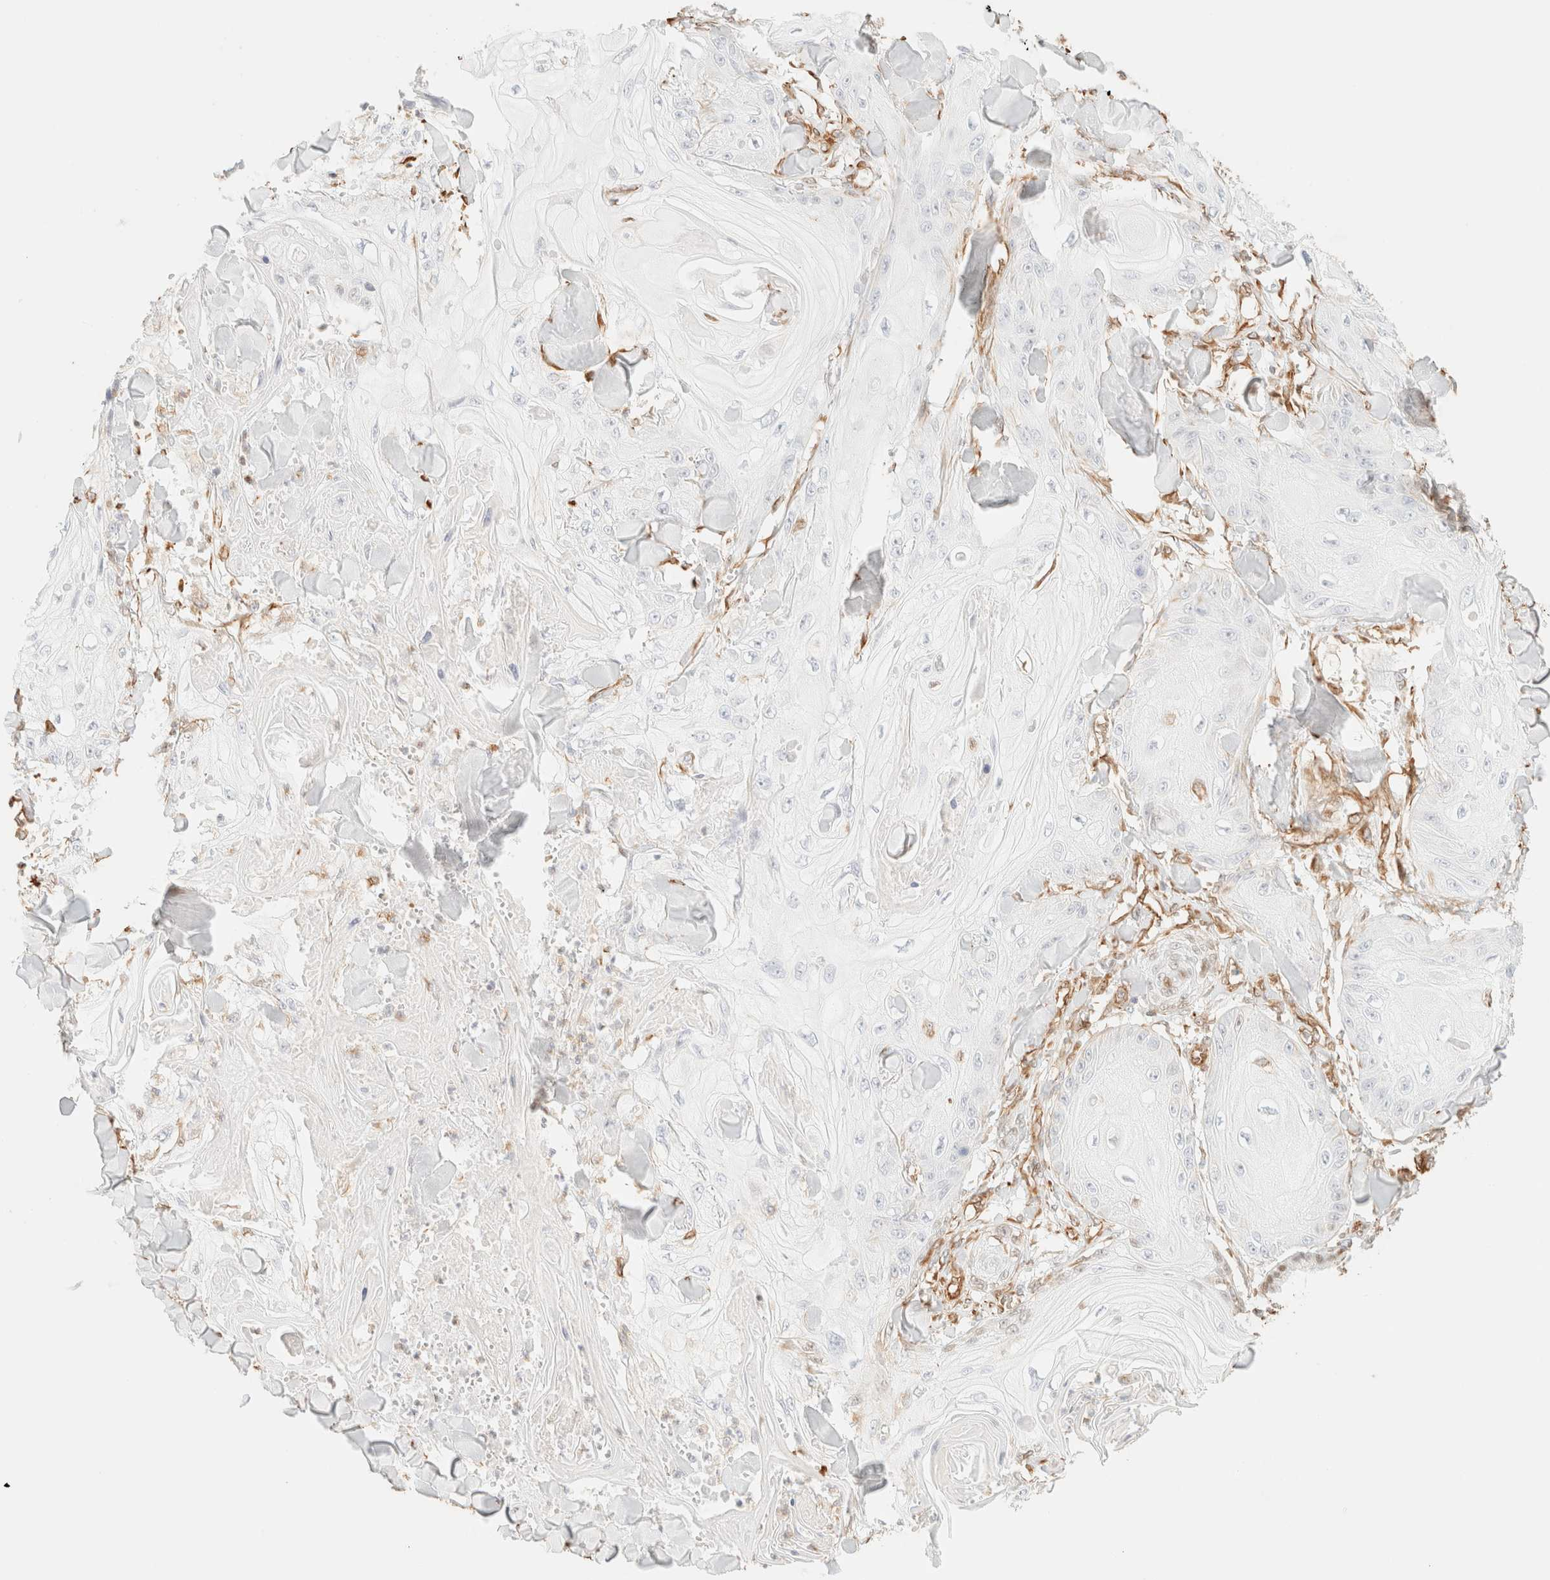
{"staining": {"intensity": "negative", "quantity": "none", "location": "none"}, "tissue": "skin cancer", "cell_type": "Tumor cells", "image_type": "cancer", "snomed": [{"axis": "morphology", "description": "Squamous cell carcinoma, NOS"}, {"axis": "topography", "description": "Skin"}], "caption": "Immunohistochemistry histopathology image of human squamous cell carcinoma (skin) stained for a protein (brown), which shows no expression in tumor cells. (Stains: DAB IHC with hematoxylin counter stain, Microscopy: brightfield microscopy at high magnification).", "gene": "ZSCAN18", "patient": {"sex": "male", "age": 74}}